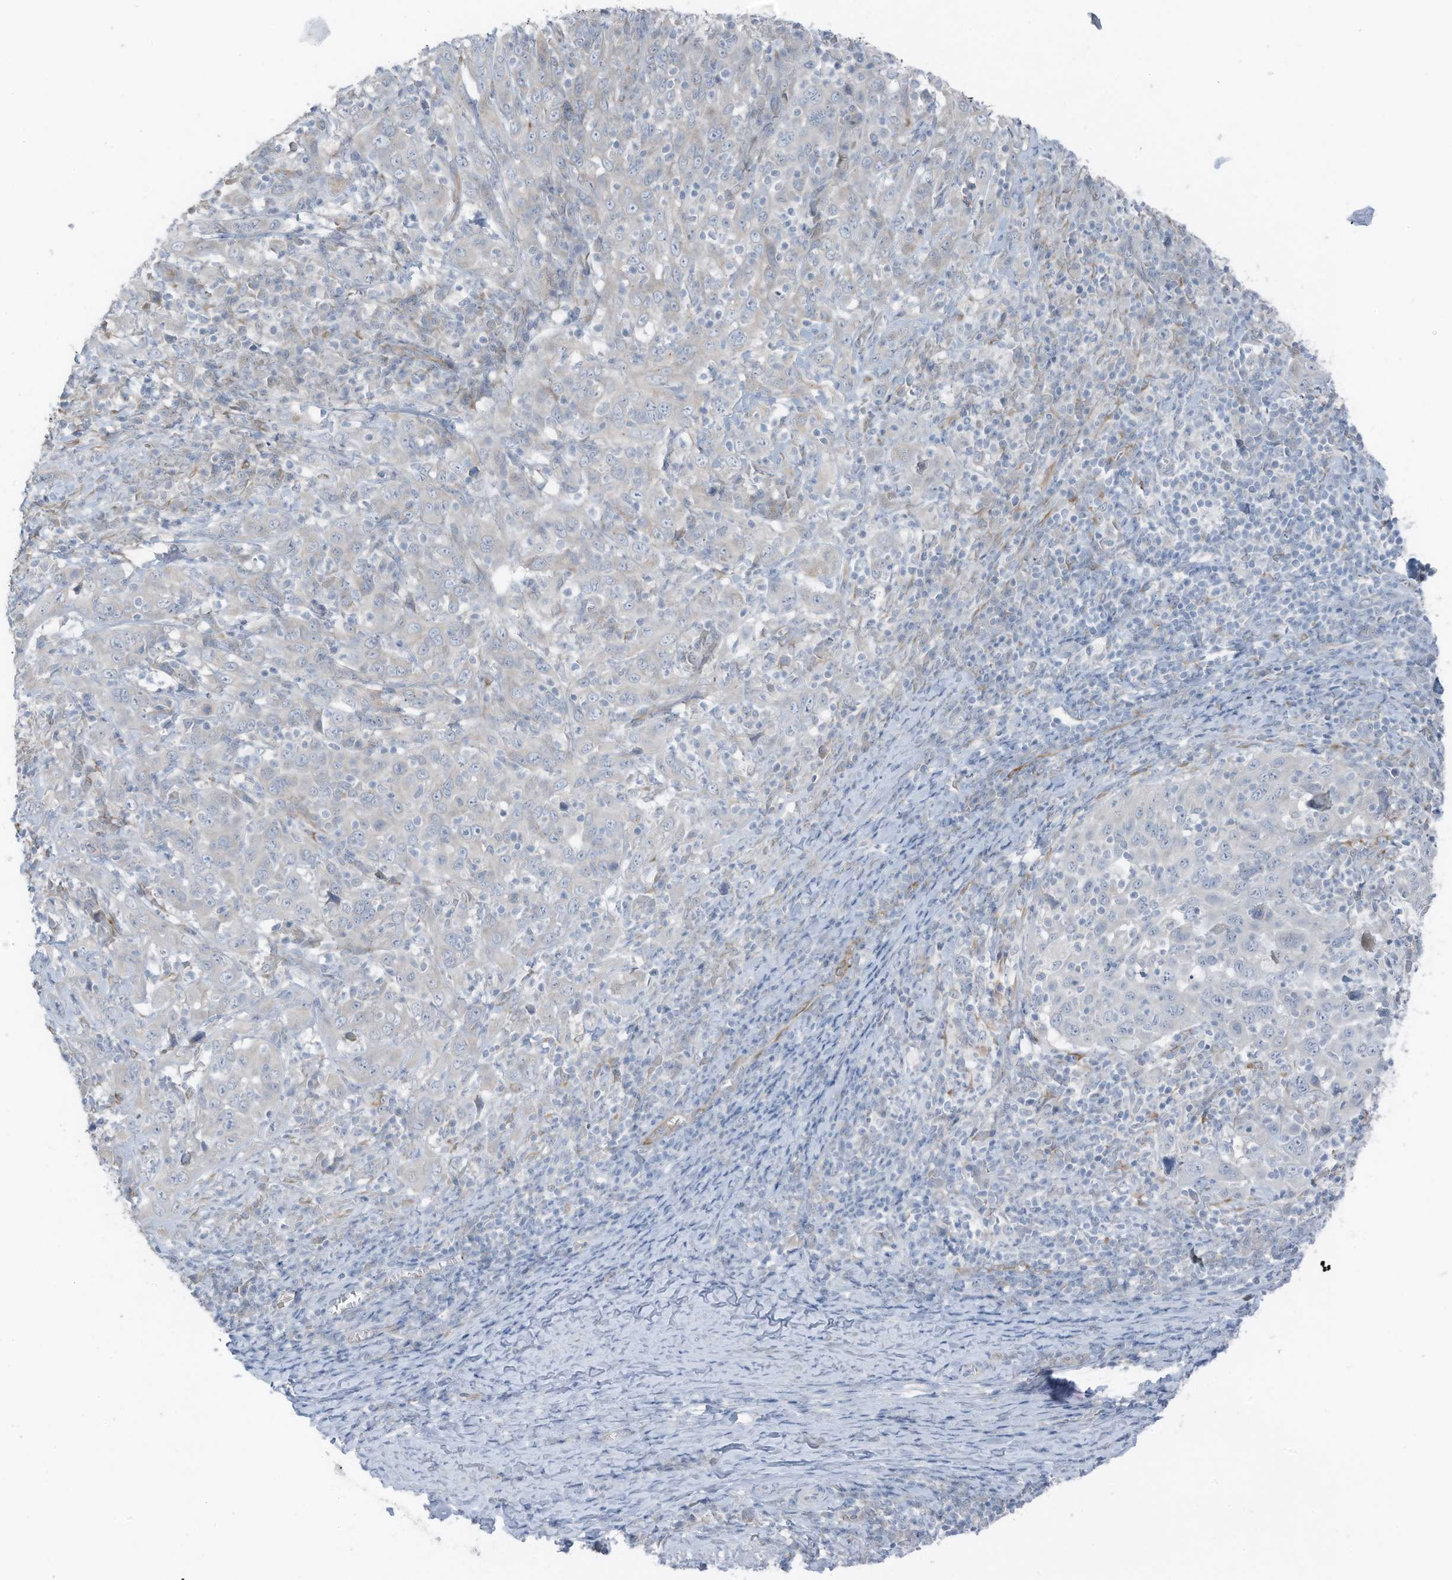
{"staining": {"intensity": "negative", "quantity": "none", "location": "none"}, "tissue": "cervical cancer", "cell_type": "Tumor cells", "image_type": "cancer", "snomed": [{"axis": "morphology", "description": "Squamous cell carcinoma, NOS"}, {"axis": "topography", "description": "Cervix"}], "caption": "Immunohistochemistry (IHC) of cervical cancer (squamous cell carcinoma) demonstrates no expression in tumor cells. (Brightfield microscopy of DAB (3,3'-diaminobenzidine) IHC at high magnification).", "gene": "ARHGEF33", "patient": {"sex": "female", "age": 46}}